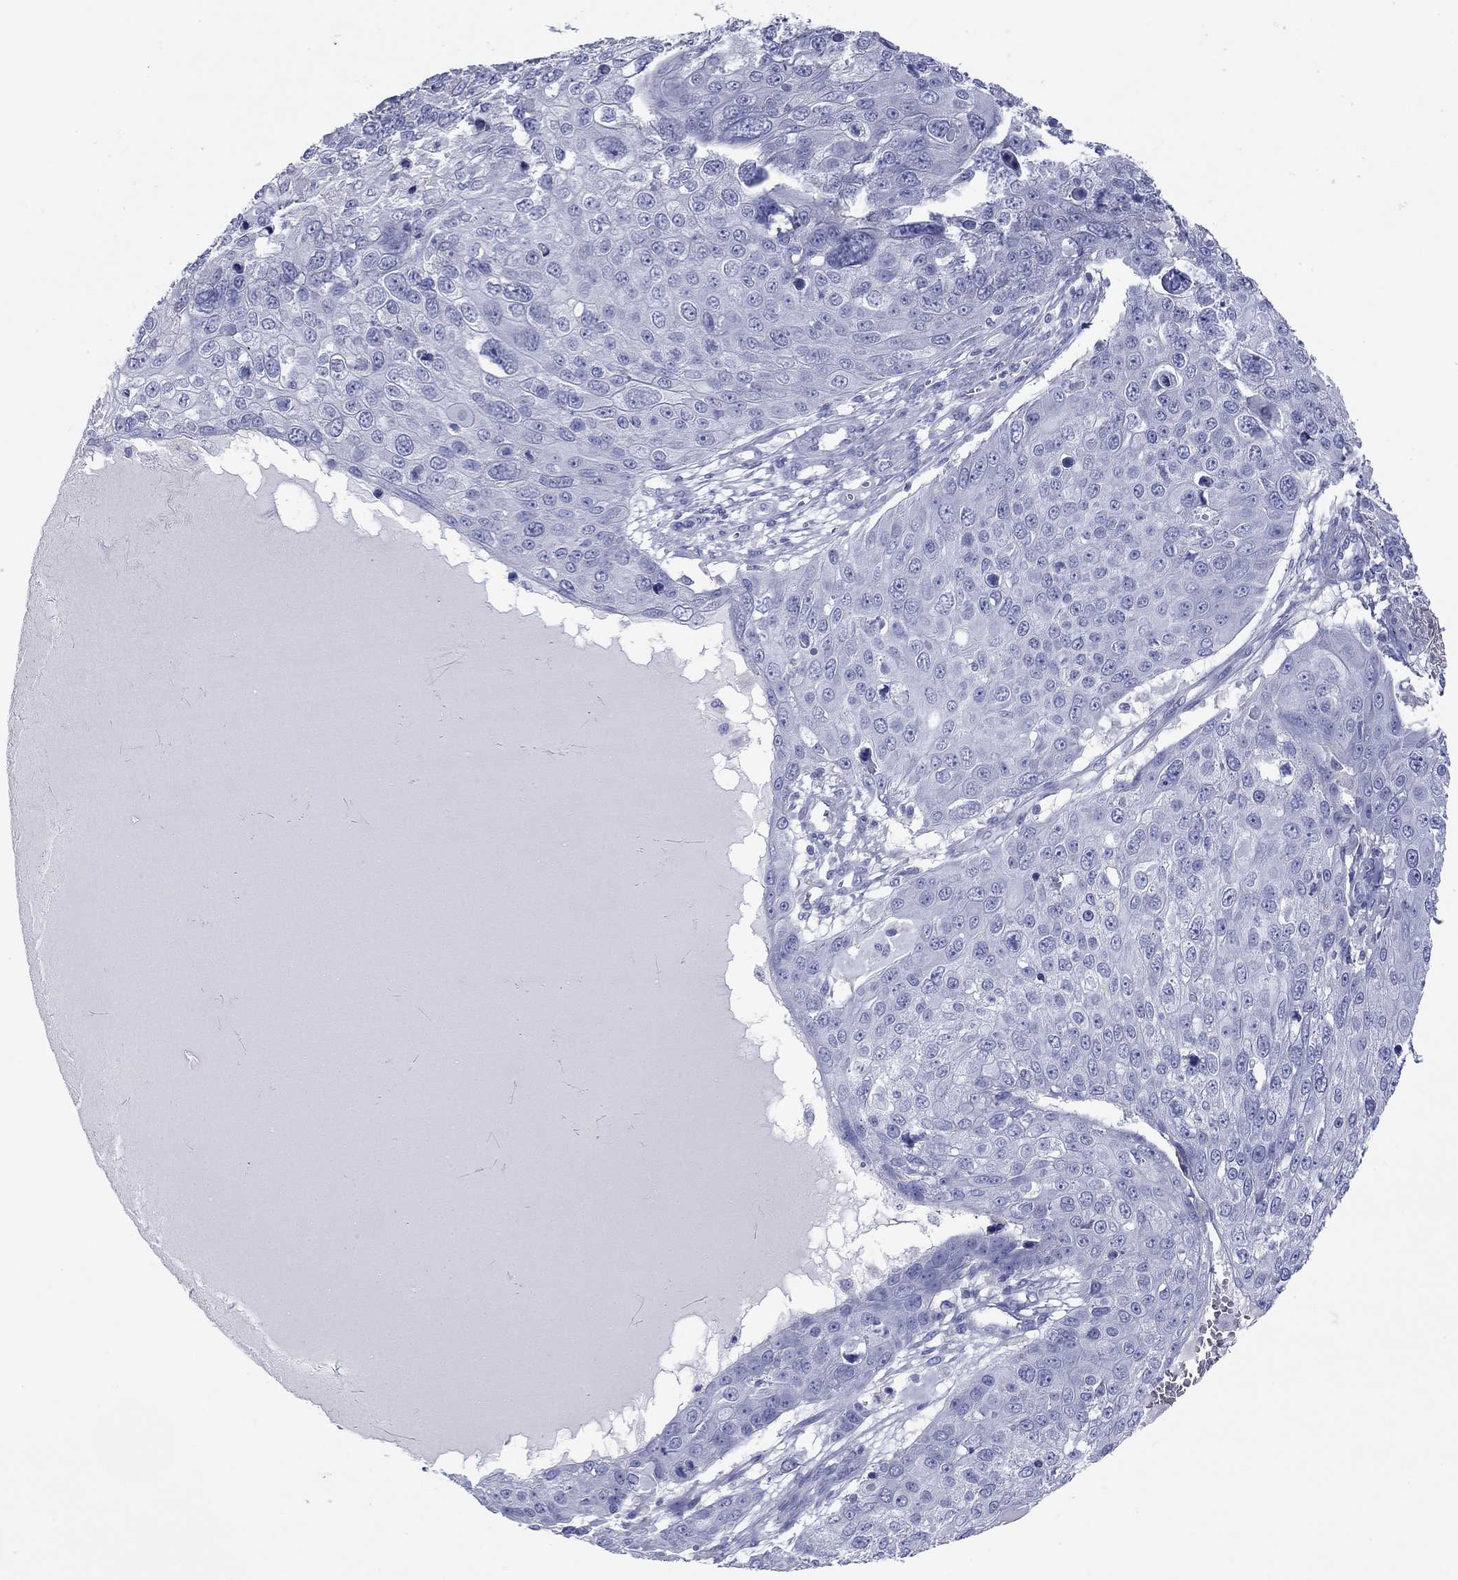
{"staining": {"intensity": "negative", "quantity": "none", "location": "none"}, "tissue": "skin cancer", "cell_type": "Tumor cells", "image_type": "cancer", "snomed": [{"axis": "morphology", "description": "Squamous cell carcinoma, NOS"}, {"axis": "topography", "description": "Skin"}], "caption": "Immunohistochemistry (IHC) micrograph of neoplastic tissue: human skin cancer (squamous cell carcinoma) stained with DAB demonstrates no significant protein expression in tumor cells. Brightfield microscopy of IHC stained with DAB (brown) and hematoxylin (blue), captured at high magnification.", "gene": "ACTL7B", "patient": {"sex": "male", "age": 71}}